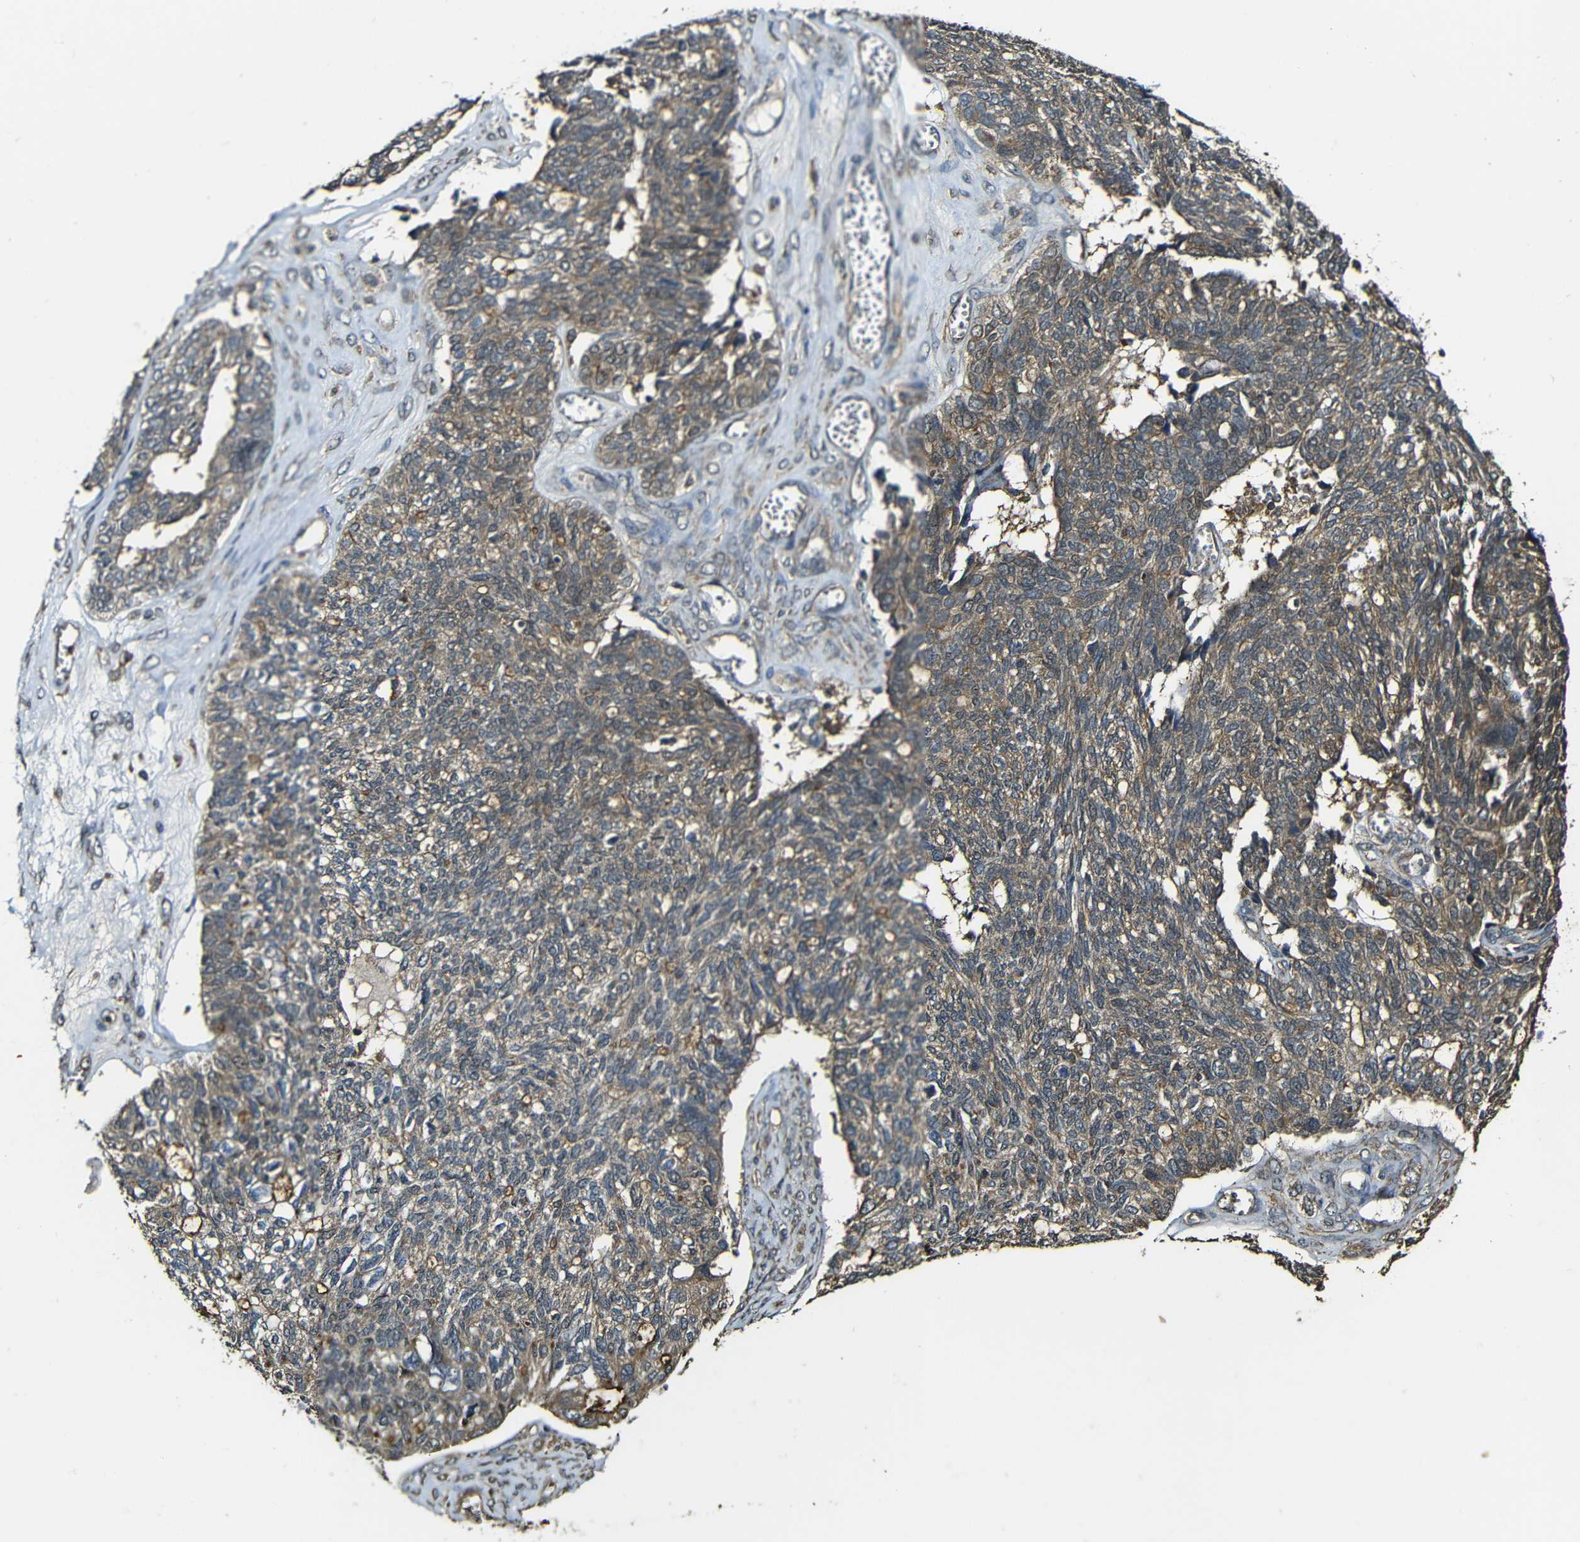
{"staining": {"intensity": "moderate", "quantity": ">75%", "location": "cytoplasmic/membranous"}, "tissue": "ovarian cancer", "cell_type": "Tumor cells", "image_type": "cancer", "snomed": [{"axis": "morphology", "description": "Cystadenocarcinoma, serous, NOS"}, {"axis": "topography", "description": "Ovary"}], "caption": "The immunohistochemical stain shows moderate cytoplasmic/membranous expression in tumor cells of ovarian cancer (serous cystadenocarcinoma) tissue. (Brightfield microscopy of DAB IHC at high magnification).", "gene": "CASP8", "patient": {"sex": "female", "age": 79}}